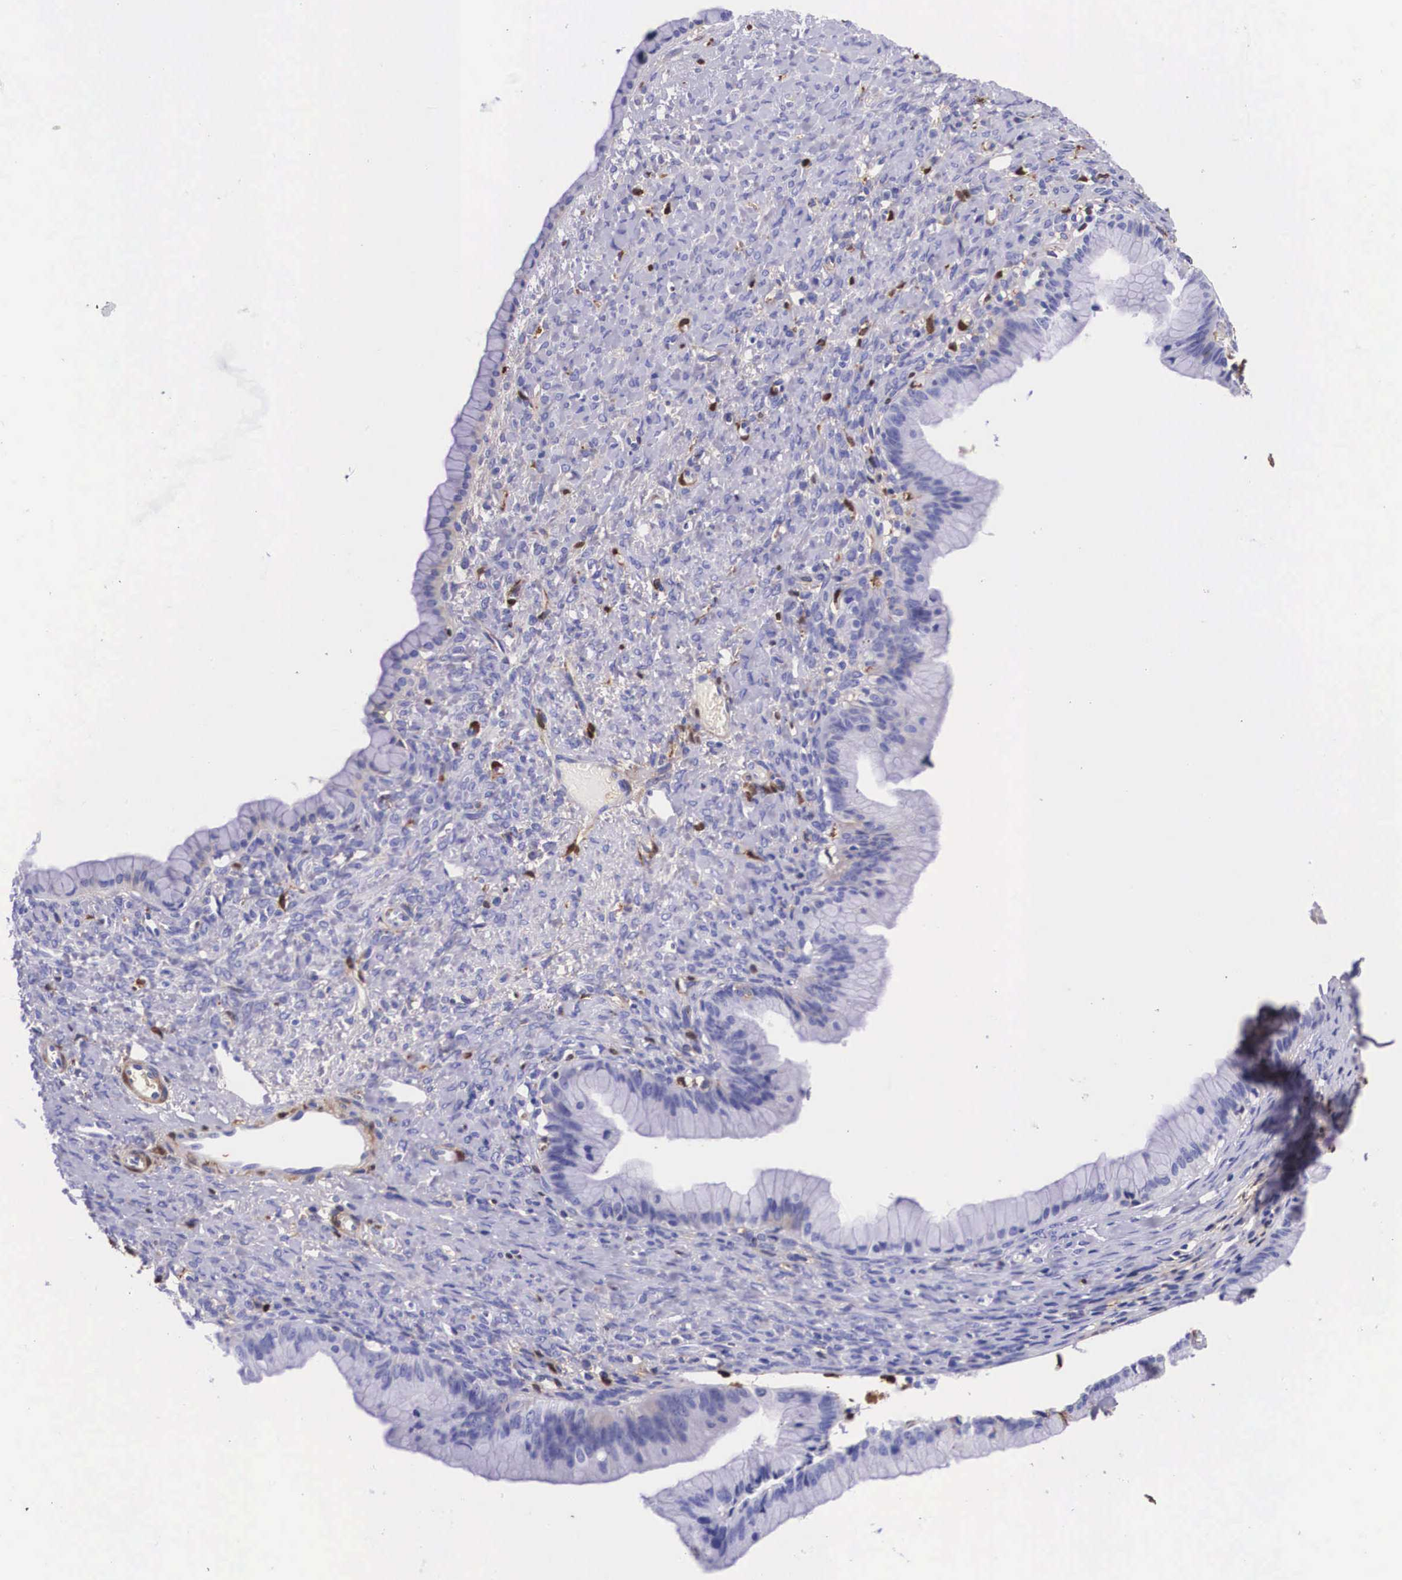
{"staining": {"intensity": "negative", "quantity": "none", "location": "none"}, "tissue": "ovarian cancer", "cell_type": "Tumor cells", "image_type": "cancer", "snomed": [{"axis": "morphology", "description": "Cystadenocarcinoma, mucinous, NOS"}, {"axis": "topography", "description": "Ovary"}], "caption": "Tumor cells are negative for protein expression in human ovarian cancer (mucinous cystadenocarcinoma).", "gene": "PLG", "patient": {"sex": "female", "age": 25}}